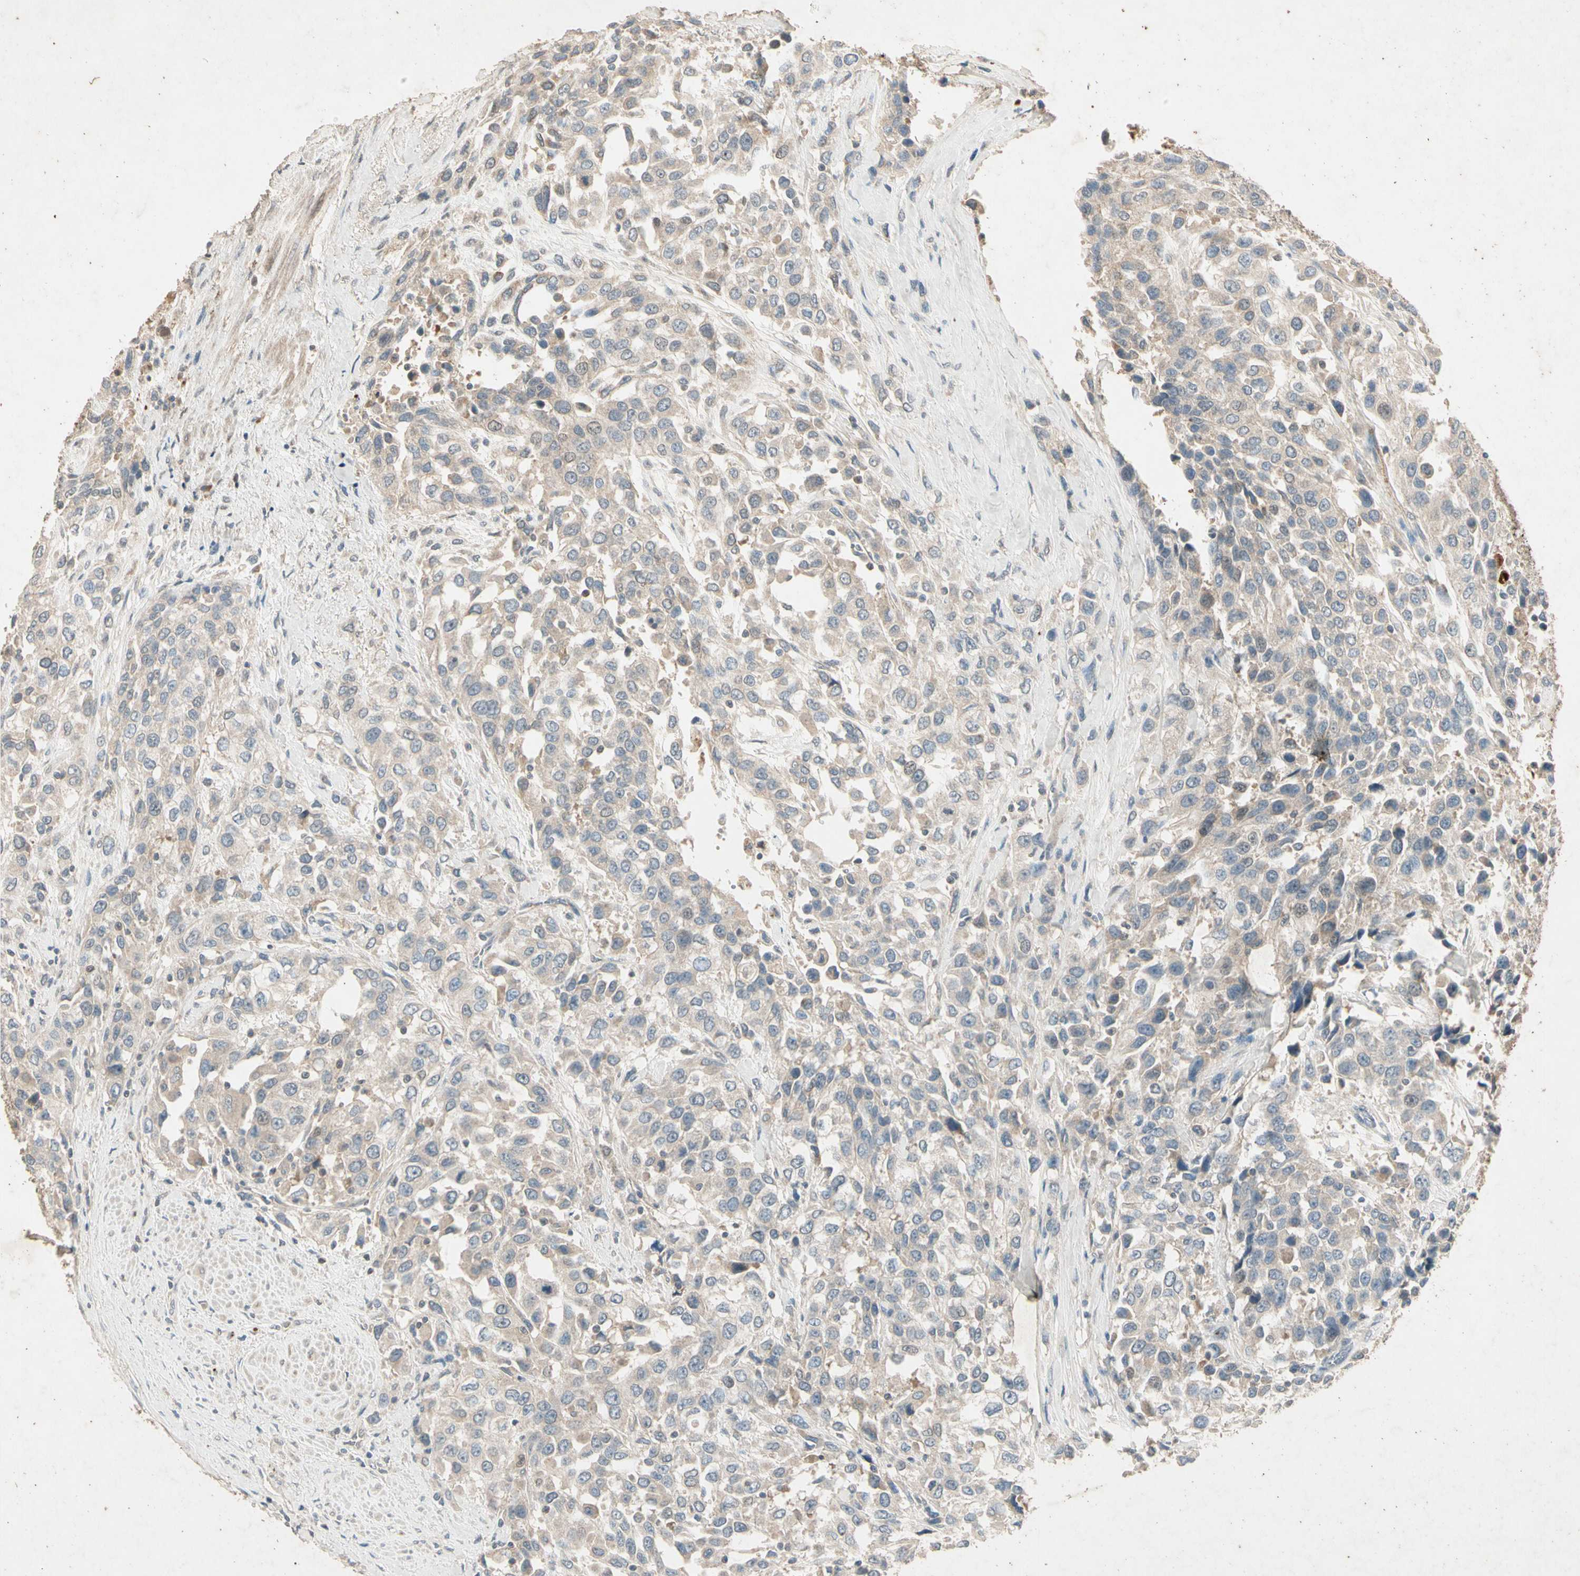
{"staining": {"intensity": "weak", "quantity": "25%-75%", "location": "cytoplasmic/membranous"}, "tissue": "urothelial cancer", "cell_type": "Tumor cells", "image_type": "cancer", "snomed": [{"axis": "morphology", "description": "Urothelial carcinoma, High grade"}, {"axis": "topography", "description": "Urinary bladder"}], "caption": "This is a photomicrograph of immunohistochemistry (IHC) staining of urothelial cancer, which shows weak positivity in the cytoplasmic/membranous of tumor cells.", "gene": "GPLD1", "patient": {"sex": "female", "age": 80}}